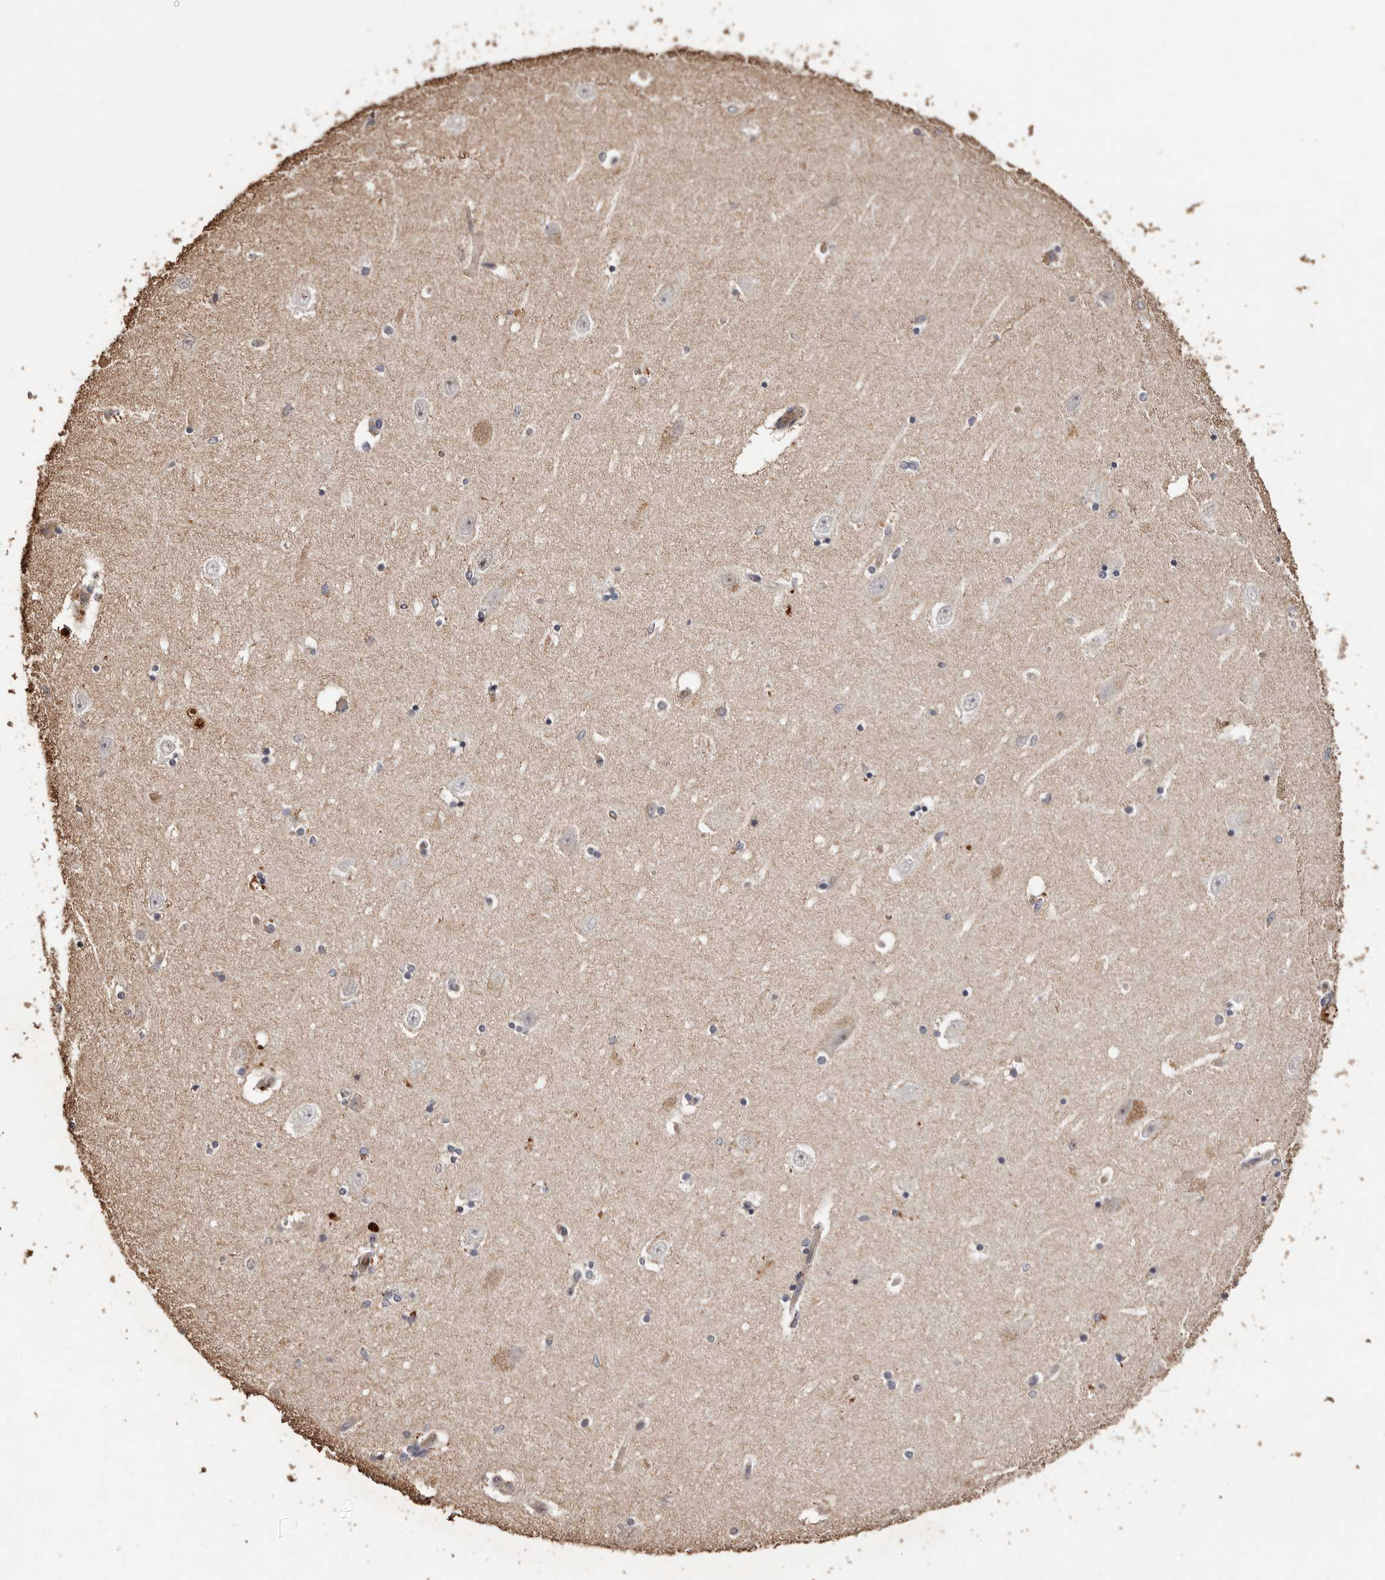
{"staining": {"intensity": "weak", "quantity": "<25%", "location": "cytoplasmic/membranous"}, "tissue": "hippocampus", "cell_type": "Glial cells", "image_type": "normal", "snomed": [{"axis": "morphology", "description": "Normal tissue, NOS"}, {"axis": "topography", "description": "Hippocampus"}], "caption": "There is no significant staining in glial cells of hippocampus.", "gene": "GRAMD2A", "patient": {"sex": "female", "age": 54}}